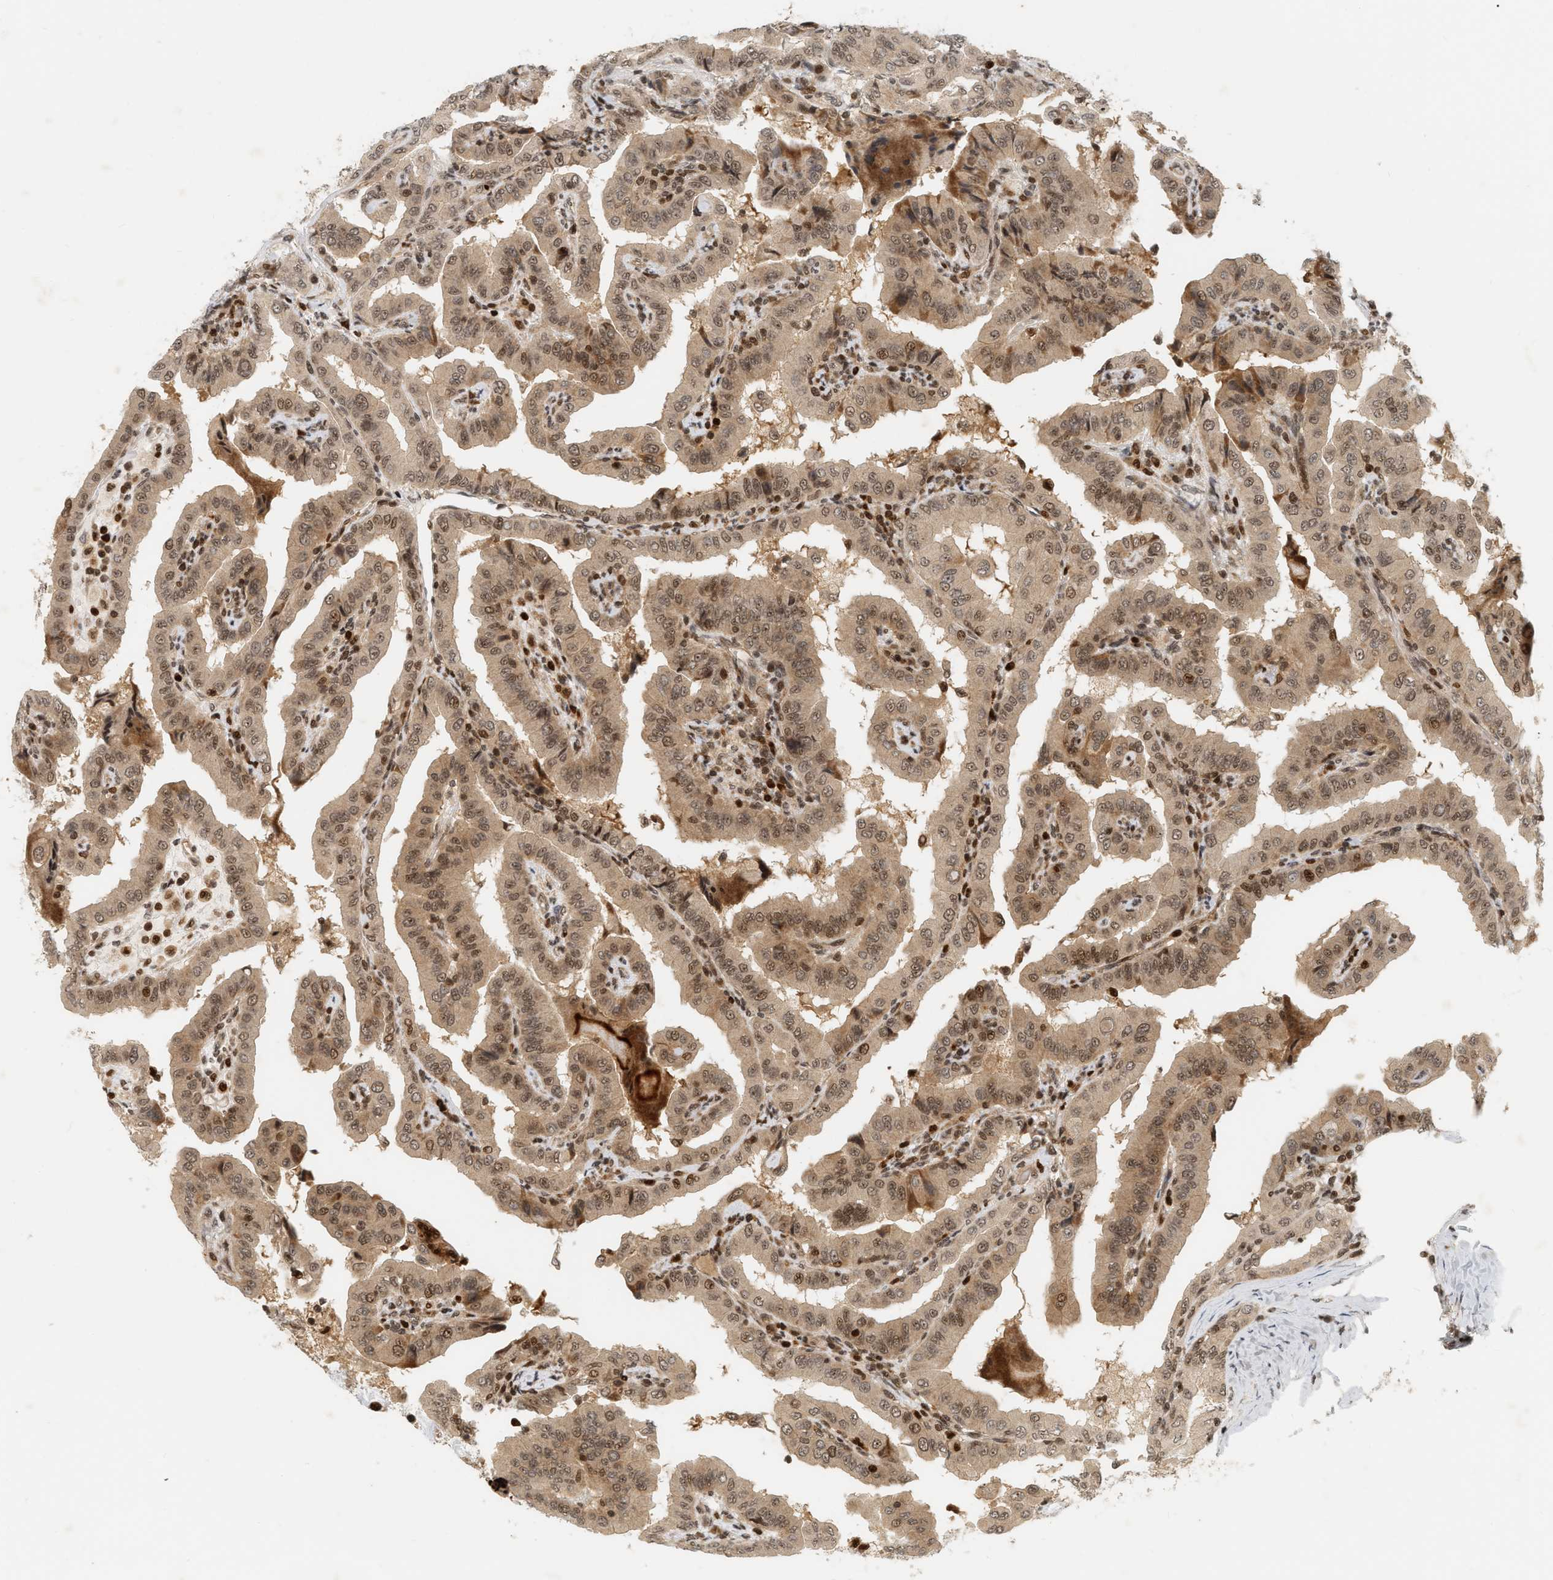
{"staining": {"intensity": "weak", "quantity": ">75%", "location": "cytoplasmic/membranous,nuclear"}, "tissue": "thyroid cancer", "cell_type": "Tumor cells", "image_type": "cancer", "snomed": [{"axis": "morphology", "description": "Papillary adenocarcinoma, NOS"}, {"axis": "topography", "description": "Thyroid gland"}], "caption": "A low amount of weak cytoplasmic/membranous and nuclear staining is appreciated in approximately >75% of tumor cells in papillary adenocarcinoma (thyroid) tissue.", "gene": "NFE2L2", "patient": {"sex": "male", "age": 33}}